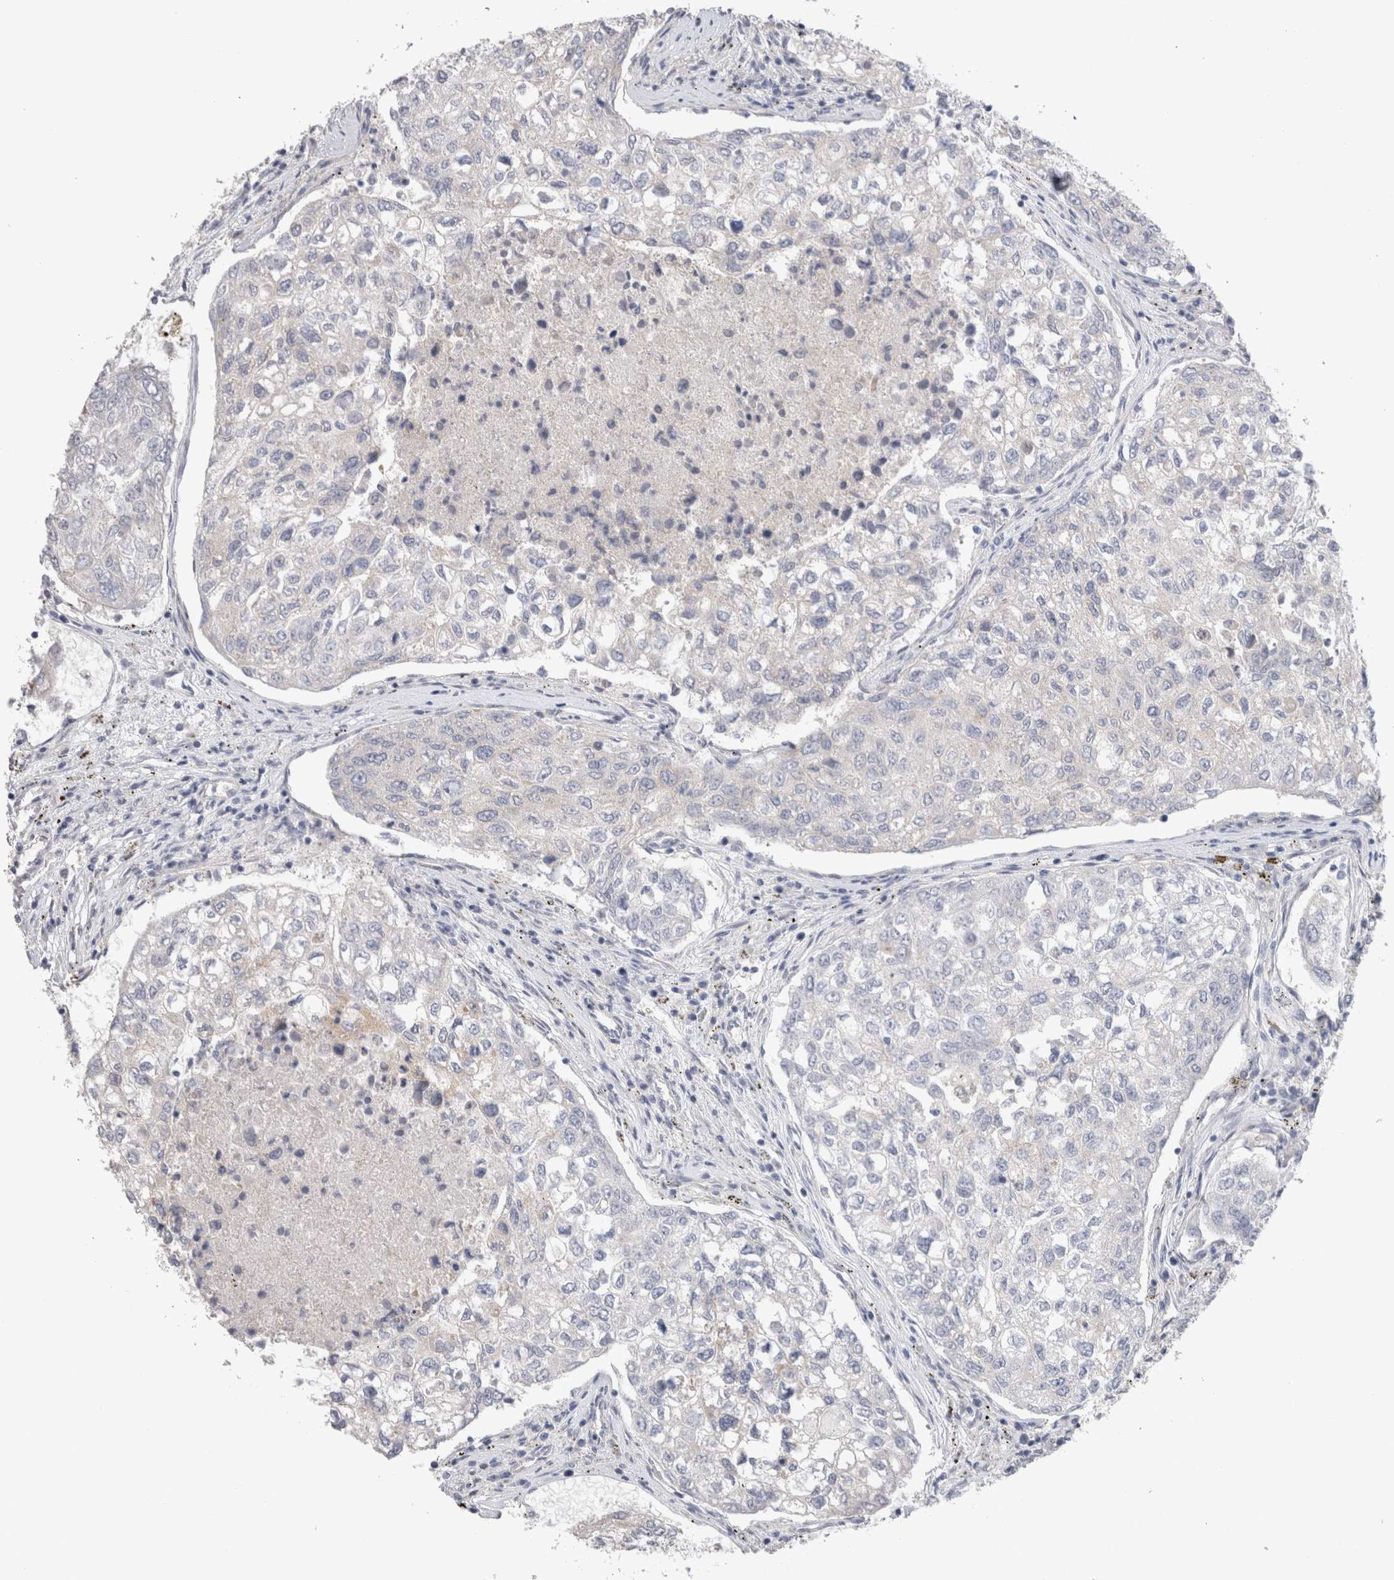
{"staining": {"intensity": "negative", "quantity": "none", "location": "none"}, "tissue": "urothelial cancer", "cell_type": "Tumor cells", "image_type": "cancer", "snomed": [{"axis": "morphology", "description": "Urothelial carcinoma, High grade"}, {"axis": "topography", "description": "Lymph node"}, {"axis": "topography", "description": "Urinary bladder"}], "caption": "DAB (3,3'-diaminobenzidine) immunohistochemical staining of human high-grade urothelial carcinoma shows no significant staining in tumor cells.", "gene": "DMD", "patient": {"sex": "male", "age": 51}}